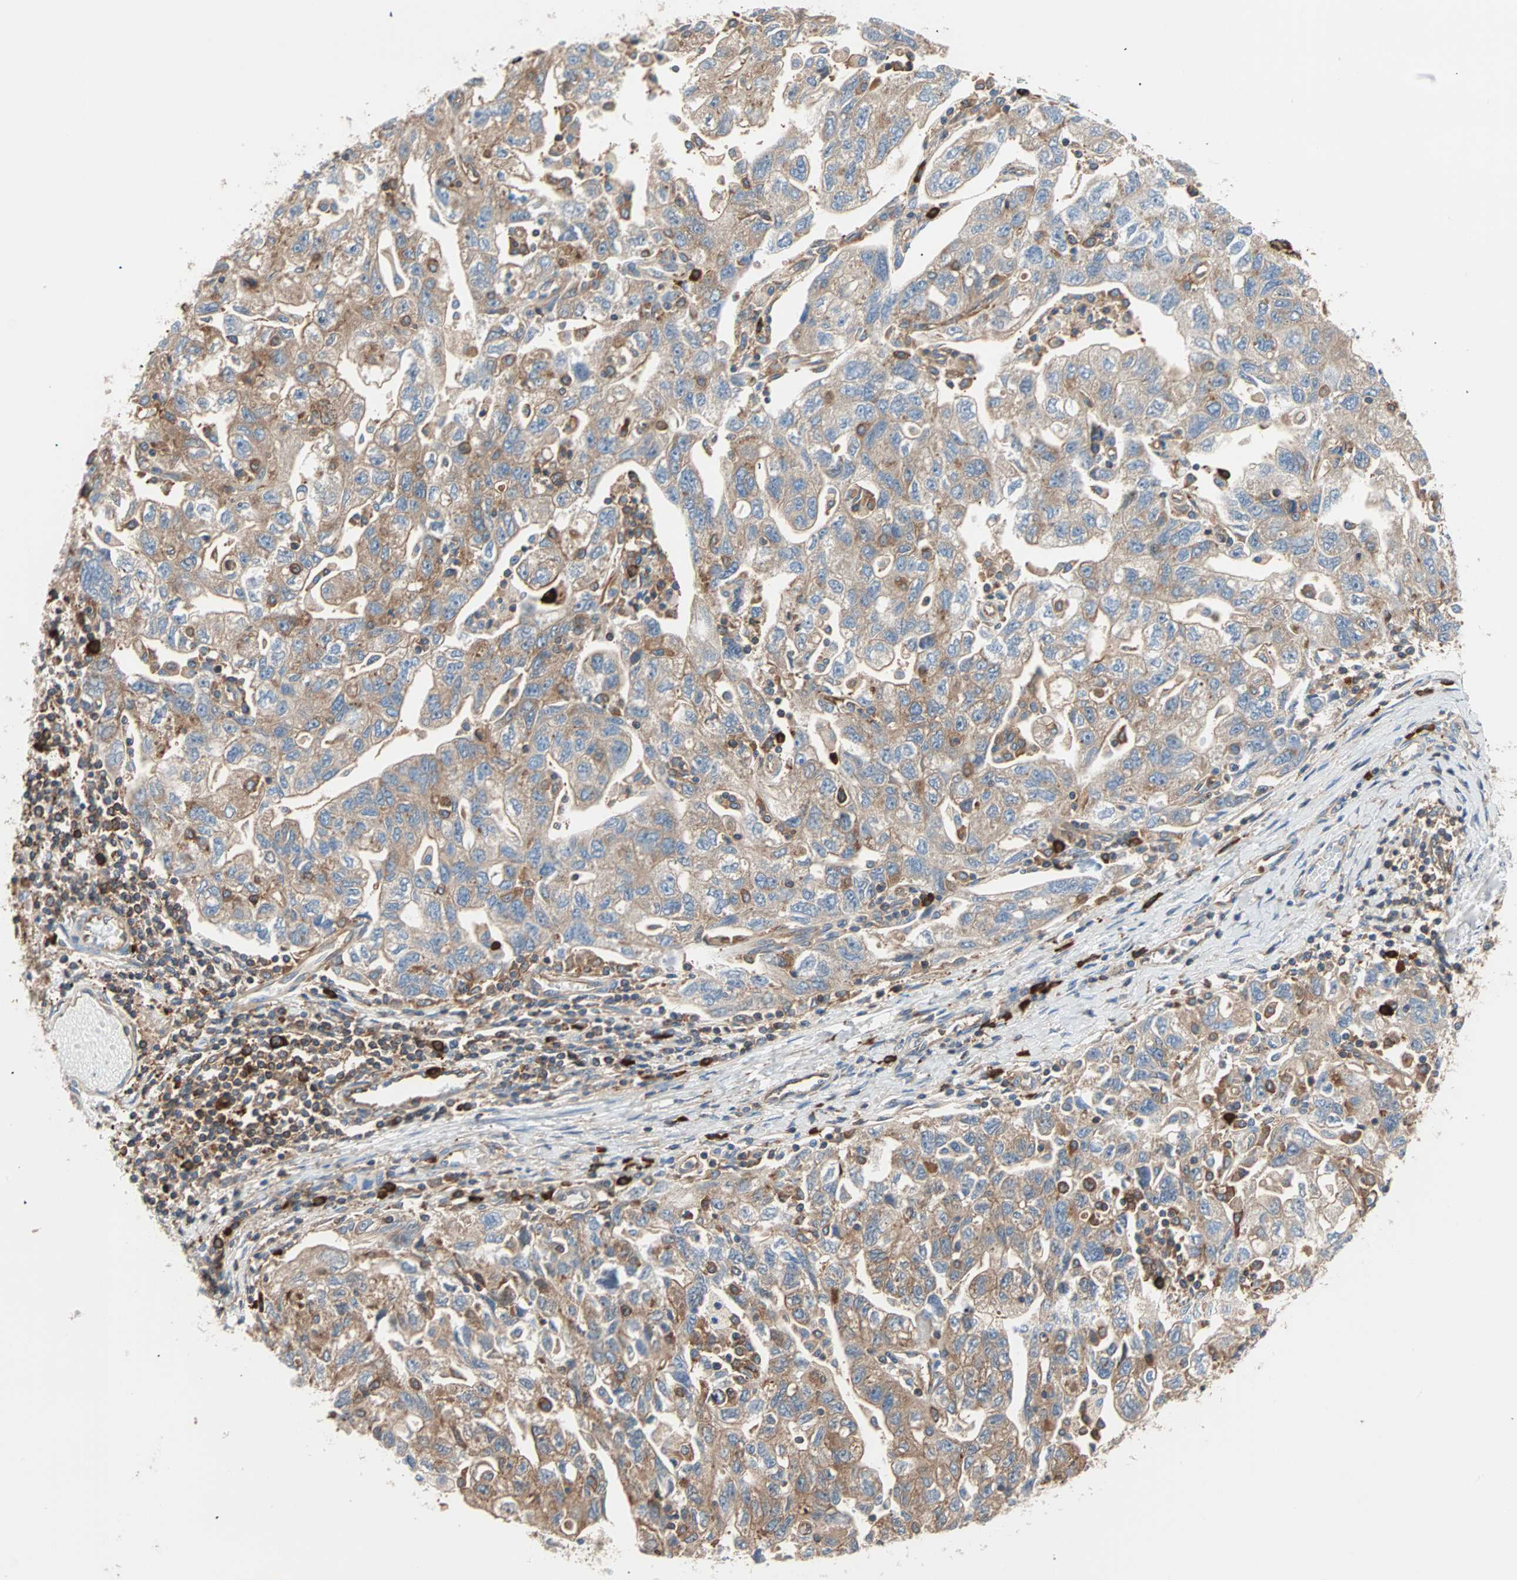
{"staining": {"intensity": "moderate", "quantity": ">75%", "location": "cytoplasmic/membranous"}, "tissue": "ovarian cancer", "cell_type": "Tumor cells", "image_type": "cancer", "snomed": [{"axis": "morphology", "description": "Carcinoma, NOS"}, {"axis": "morphology", "description": "Cystadenocarcinoma, serous, NOS"}, {"axis": "topography", "description": "Ovary"}], "caption": "Ovarian cancer (serous cystadenocarcinoma) was stained to show a protein in brown. There is medium levels of moderate cytoplasmic/membranous expression in approximately >75% of tumor cells.", "gene": "EEF2", "patient": {"sex": "female", "age": 69}}